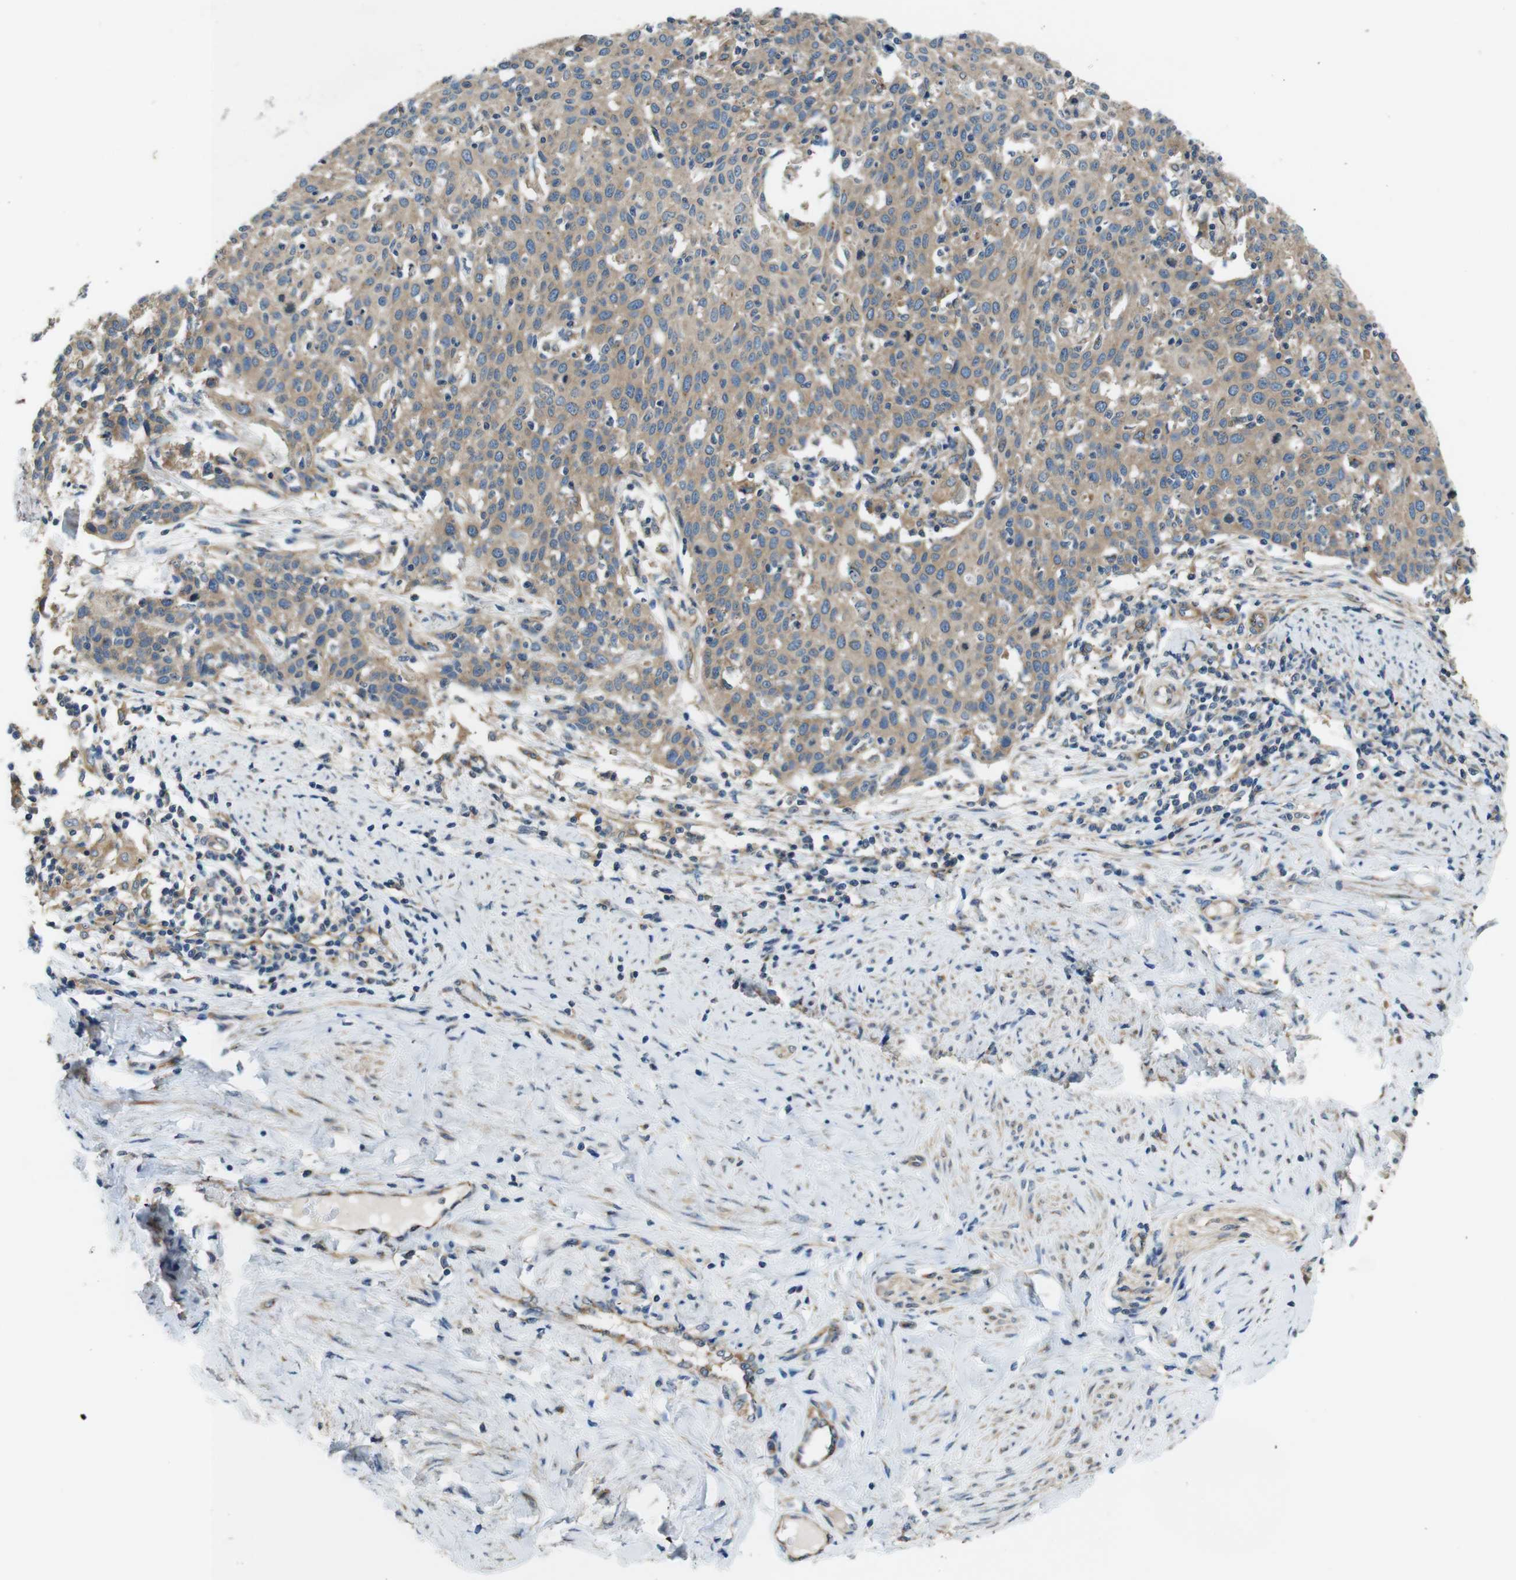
{"staining": {"intensity": "weak", "quantity": ">75%", "location": "cytoplasmic/membranous"}, "tissue": "cervical cancer", "cell_type": "Tumor cells", "image_type": "cancer", "snomed": [{"axis": "morphology", "description": "Squamous cell carcinoma, NOS"}, {"axis": "topography", "description": "Cervix"}], "caption": "Immunohistochemical staining of cervical squamous cell carcinoma displays low levels of weak cytoplasmic/membranous protein expression in approximately >75% of tumor cells. (DAB (3,3'-diaminobenzidine) IHC, brown staining for protein, blue staining for nuclei).", "gene": "DCTN1", "patient": {"sex": "female", "age": 38}}